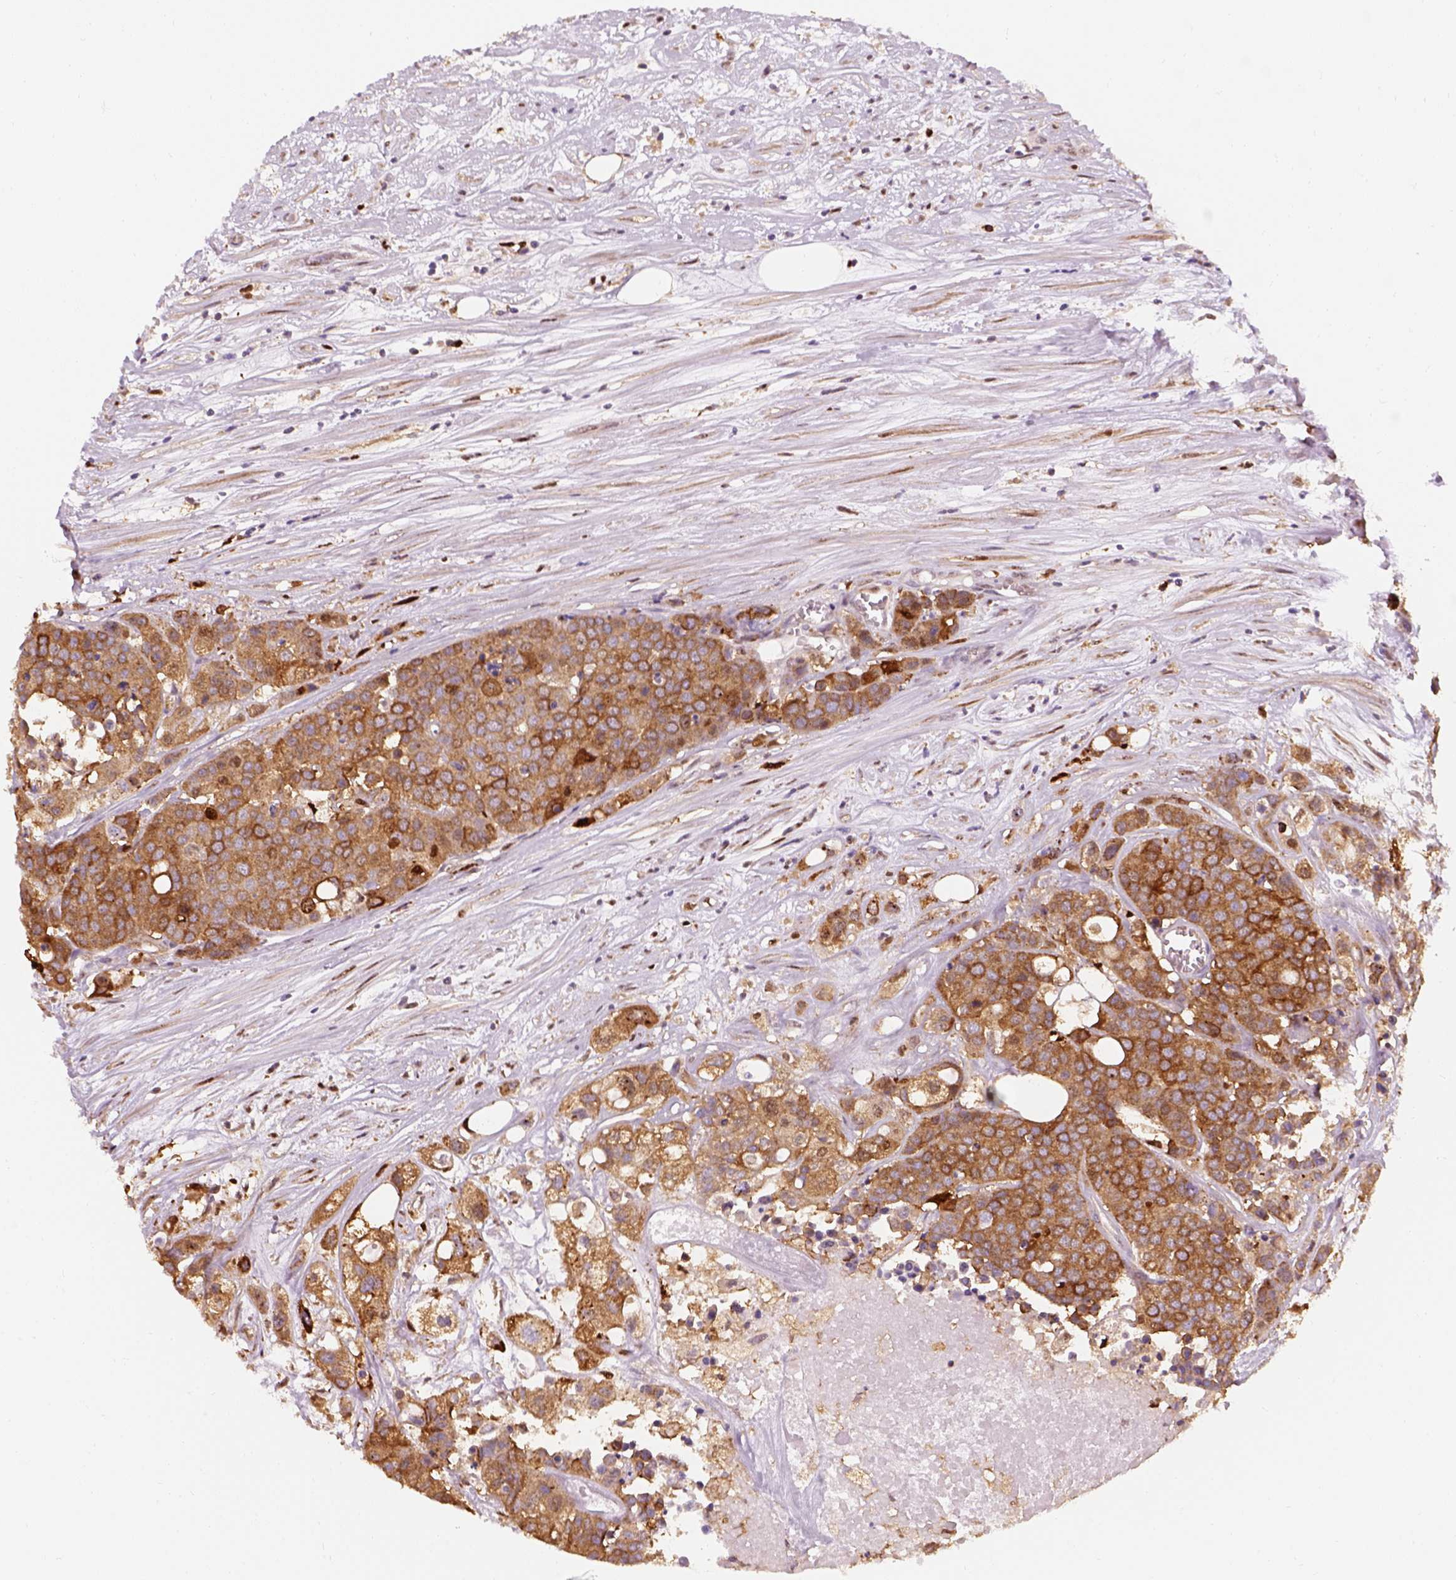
{"staining": {"intensity": "moderate", "quantity": ">75%", "location": "cytoplasmic/membranous"}, "tissue": "carcinoid", "cell_type": "Tumor cells", "image_type": "cancer", "snomed": [{"axis": "morphology", "description": "Carcinoid, malignant, NOS"}, {"axis": "topography", "description": "Colon"}], "caption": "Malignant carcinoid tissue reveals moderate cytoplasmic/membranous staining in approximately >75% of tumor cells", "gene": "SQSTM1", "patient": {"sex": "male", "age": 81}}